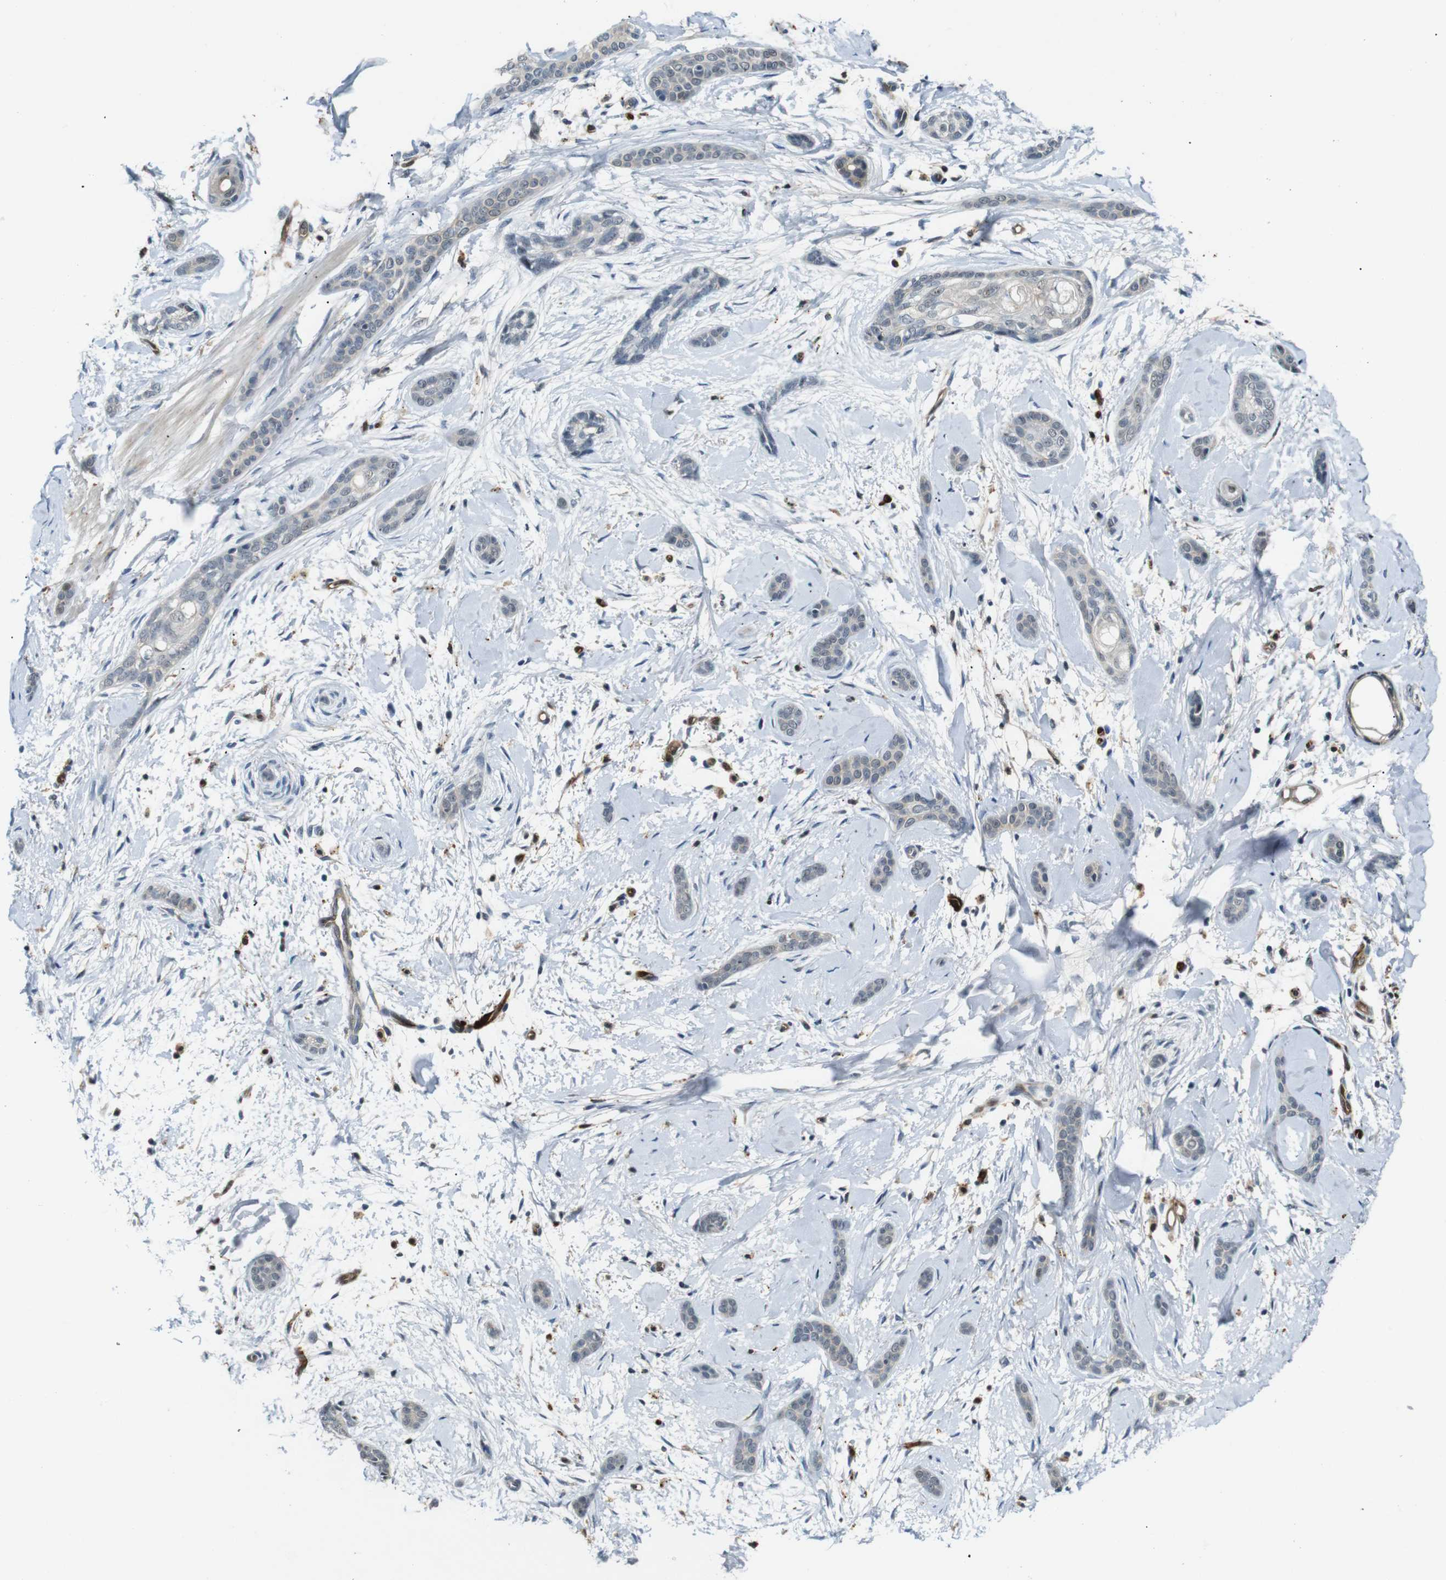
{"staining": {"intensity": "negative", "quantity": "none", "location": "none"}, "tissue": "skin cancer", "cell_type": "Tumor cells", "image_type": "cancer", "snomed": [{"axis": "morphology", "description": "Basal cell carcinoma"}, {"axis": "morphology", "description": "Adnexal tumor, benign"}, {"axis": "topography", "description": "Skin"}], "caption": "IHC photomicrograph of skin cancer stained for a protein (brown), which reveals no staining in tumor cells.", "gene": "LXN", "patient": {"sex": "female", "age": 42}}